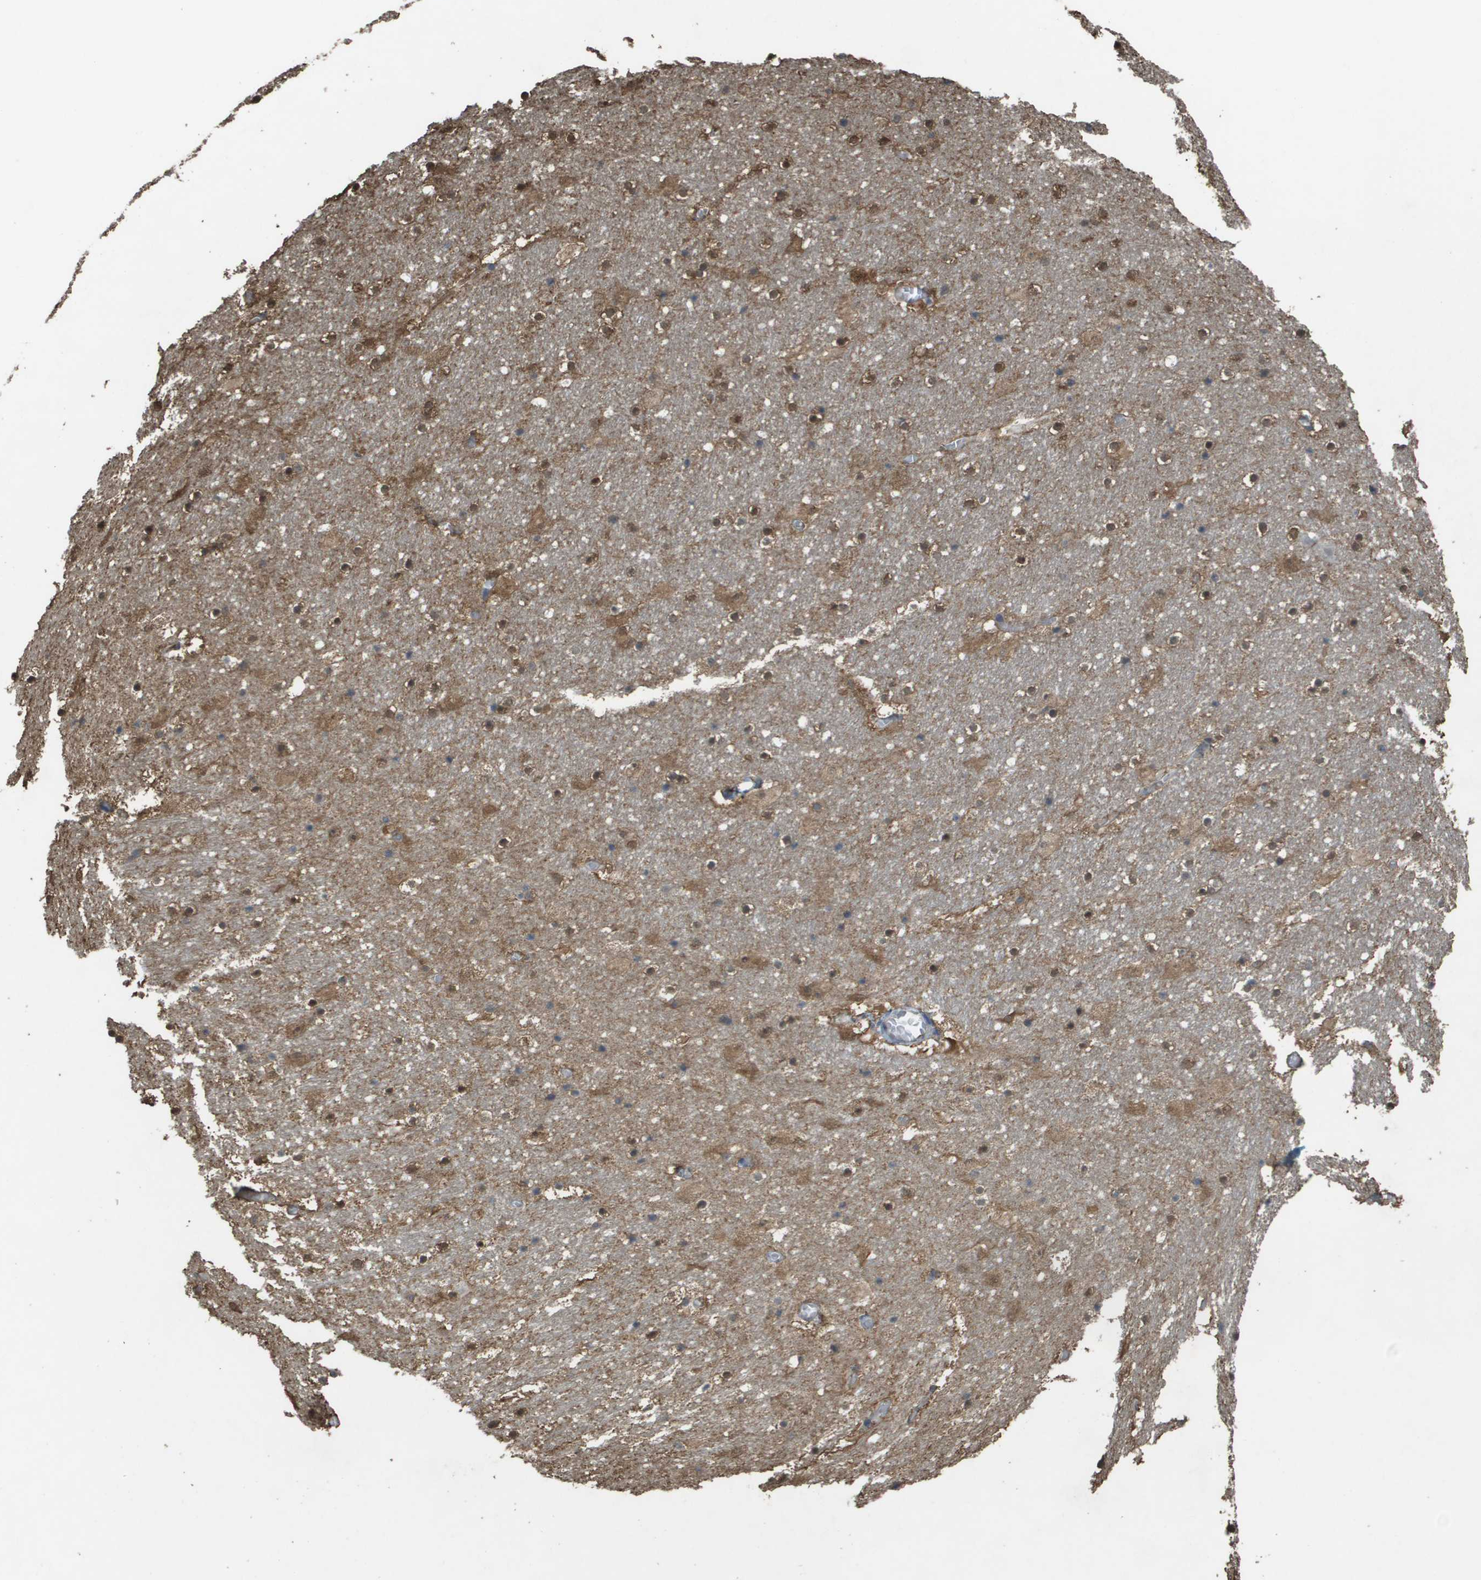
{"staining": {"intensity": "moderate", "quantity": "25%-75%", "location": "cytoplasmic/membranous,nuclear"}, "tissue": "hippocampus", "cell_type": "Glial cells", "image_type": "normal", "snomed": [{"axis": "morphology", "description": "Normal tissue, NOS"}, {"axis": "topography", "description": "Hippocampus"}], "caption": "An image of human hippocampus stained for a protein shows moderate cytoplasmic/membranous,nuclear brown staining in glial cells. (DAB IHC with brightfield microscopy, high magnification).", "gene": "NDRG2", "patient": {"sex": "male", "age": 45}}